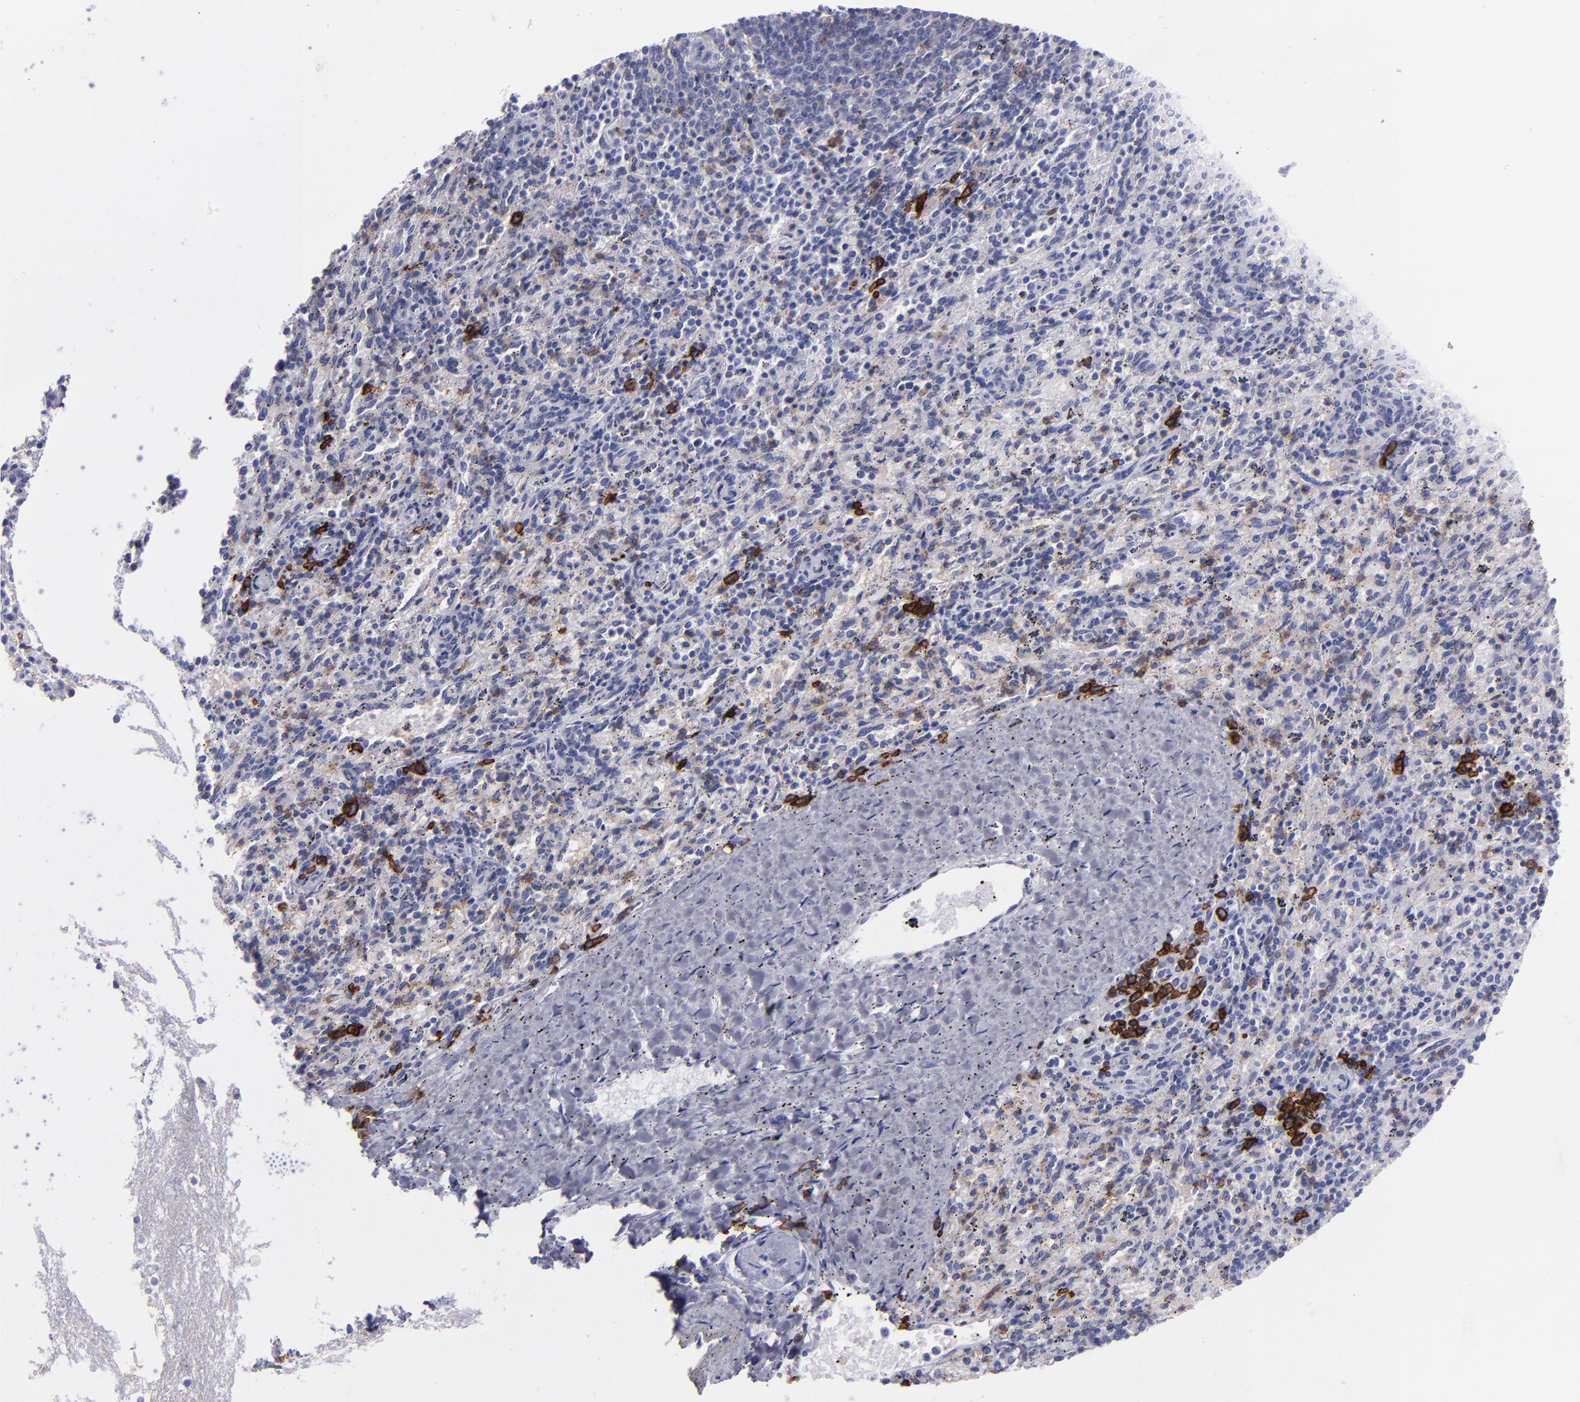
{"staining": {"intensity": "strong", "quantity": "<25%", "location": "cytoplasmic/membranous"}, "tissue": "spleen", "cell_type": "Cells in red pulp", "image_type": "normal", "snomed": [{"axis": "morphology", "description": "Normal tissue, NOS"}, {"axis": "topography", "description": "Spleen"}], "caption": "This histopathology image exhibits benign spleen stained with immunohistochemistry (IHC) to label a protein in brown. The cytoplasmic/membranous of cells in red pulp show strong positivity for the protein. Nuclei are counter-stained blue.", "gene": "CD38", "patient": {"sex": "female", "age": 10}}